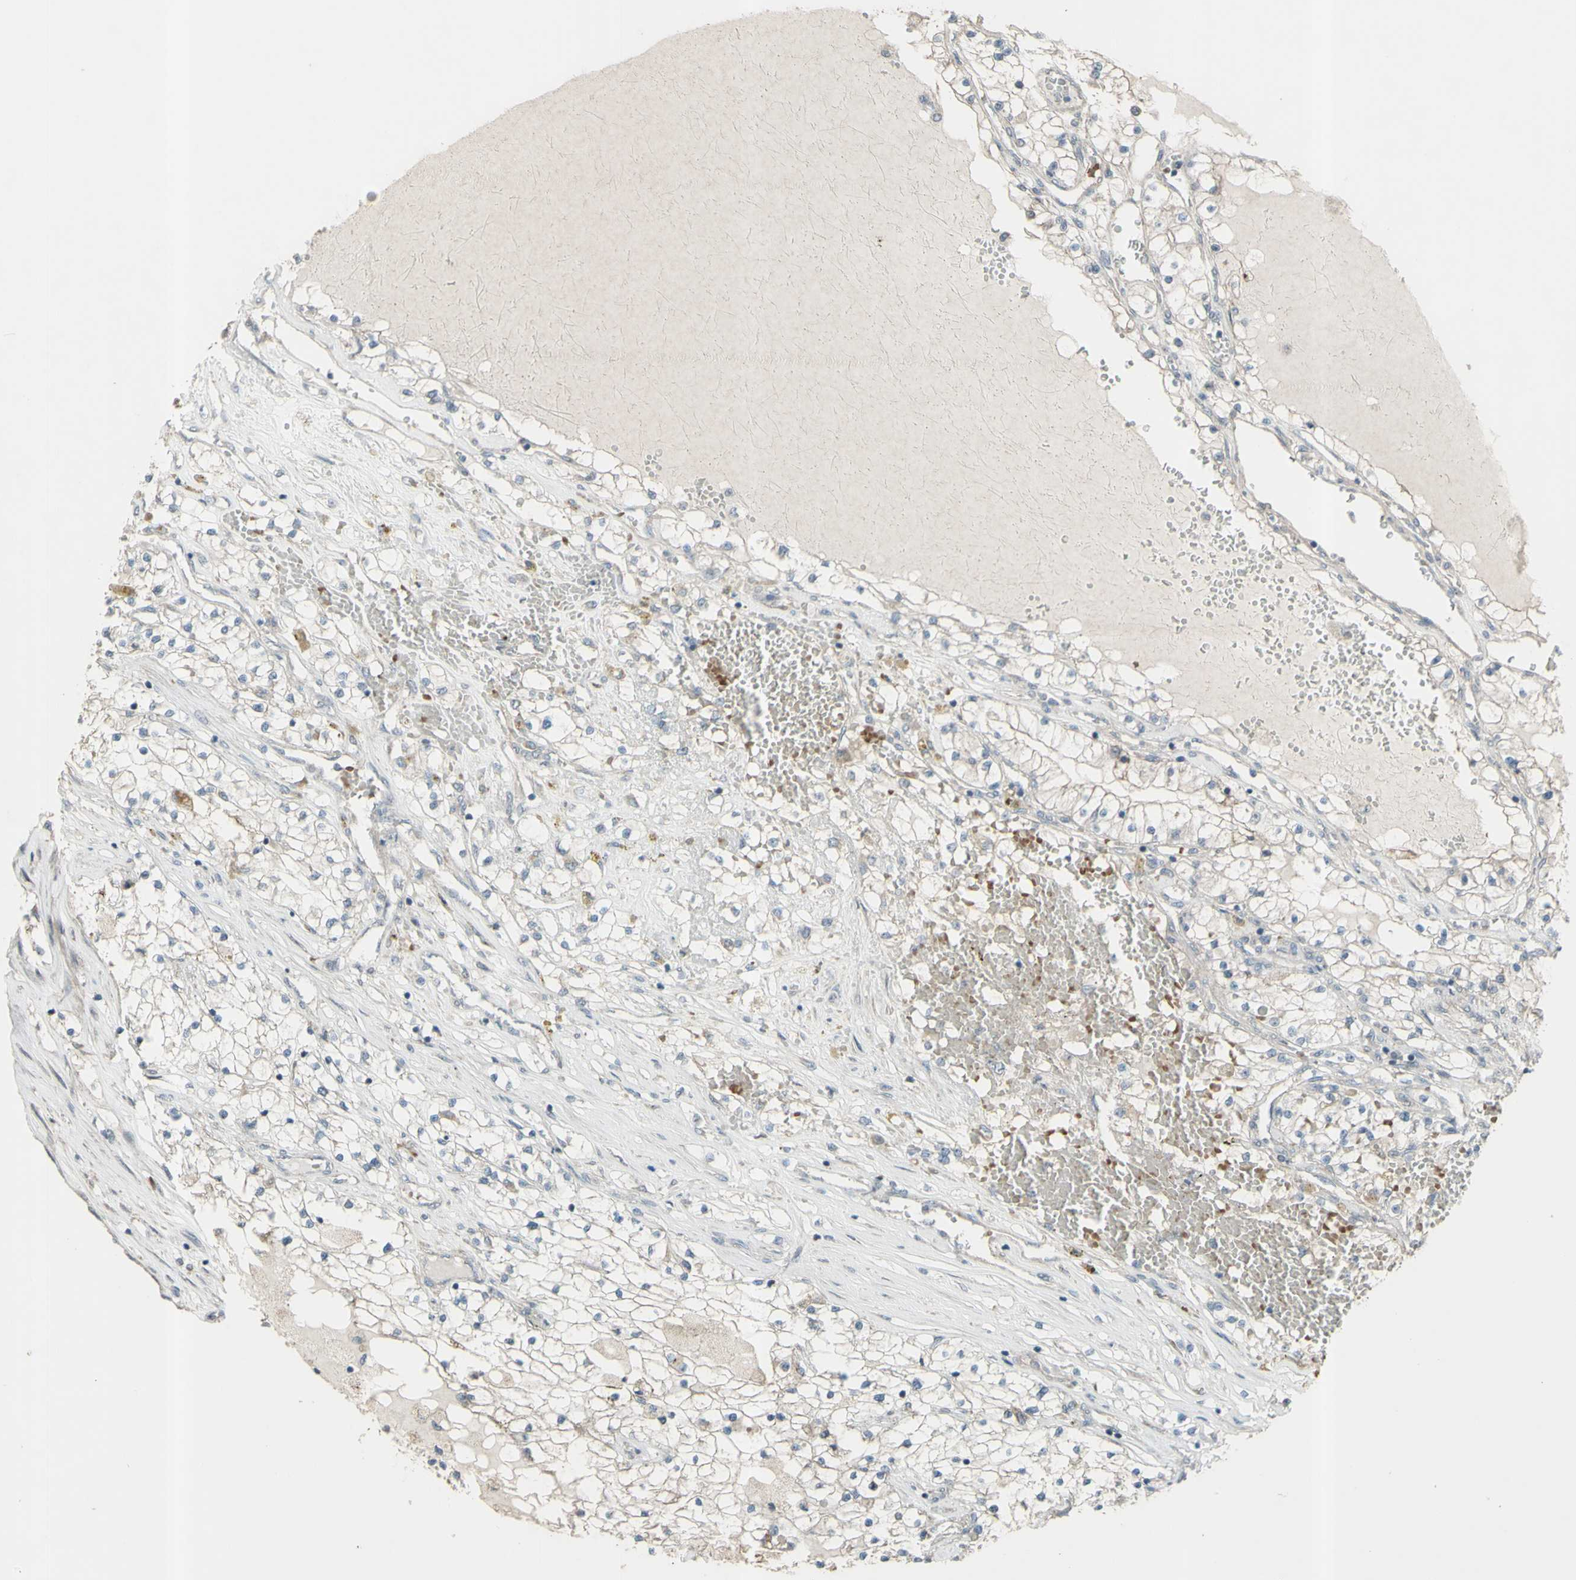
{"staining": {"intensity": "weak", "quantity": ">75%", "location": "cytoplasmic/membranous"}, "tissue": "renal cancer", "cell_type": "Tumor cells", "image_type": "cancer", "snomed": [{"axis": "morphology", "description": "Adenocarcinoma, NOS"}, {"axis": "topography", "description": "Kidney"}], "caption": "A high-resolution photomicrograph shows immunohistochemistry (IHC) staining of renal cancer (adenocarcinoma), which demonstrates weak cytoplasmic/membranous staining in approximately >75% of tumor cells.", "gene": "GRAMD1B", "patient": {"sex": "male", "age": 68}}